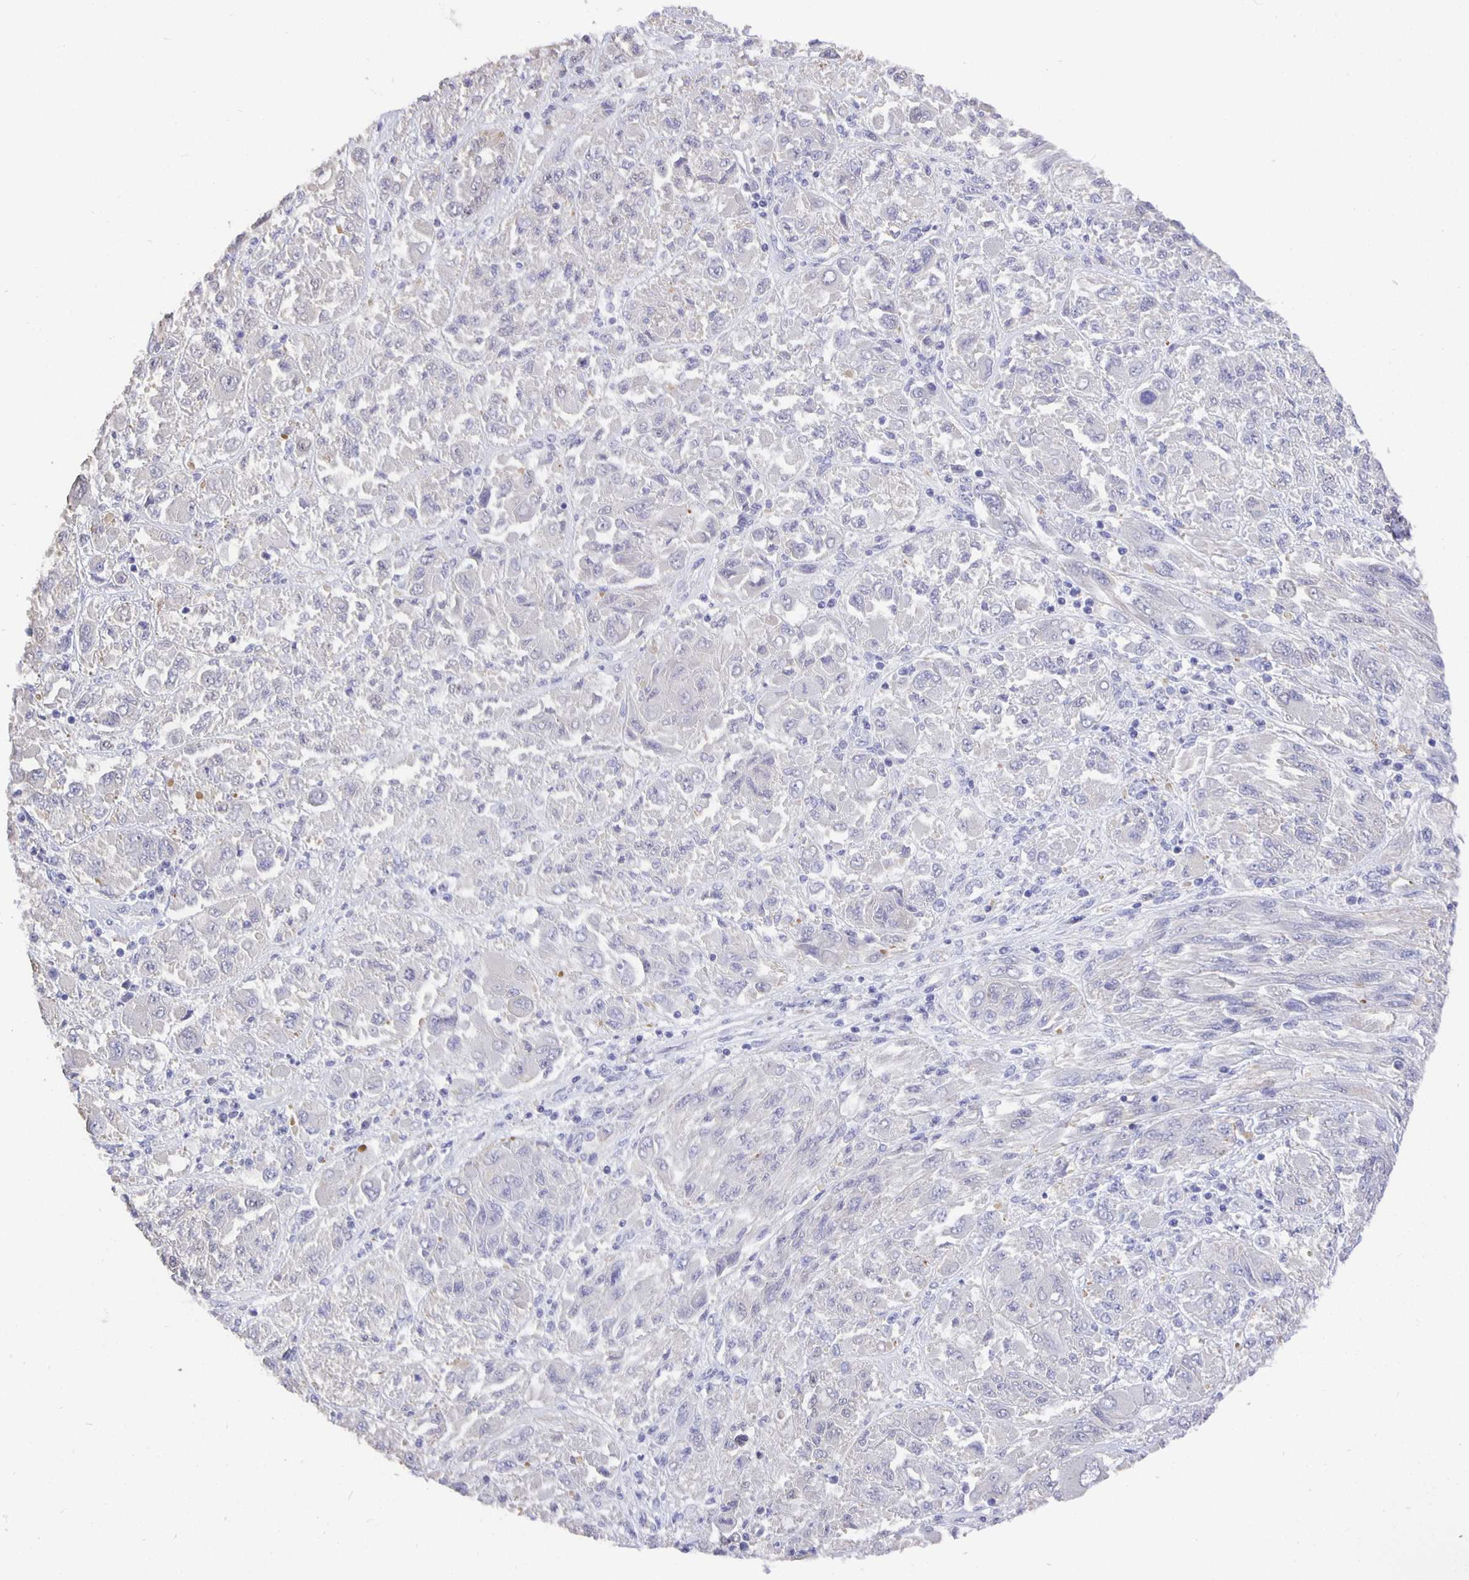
{"staining": {"intensity": "negative", "quantity": "none", "location": "none"}, "tissue": "melanoma", "cell_type": "Tumor cells", "image_type": "cancer", "snomed": [{"axis": "morphology", "description": "Malignant melanoma, NOS"}, {"axis": "topography", "description": "Skin"}], "caption": "Tumor cells show no significant staining in melanoma.", "gene": "CFAP74", "patient": {"sex": "female", "age": 91}}